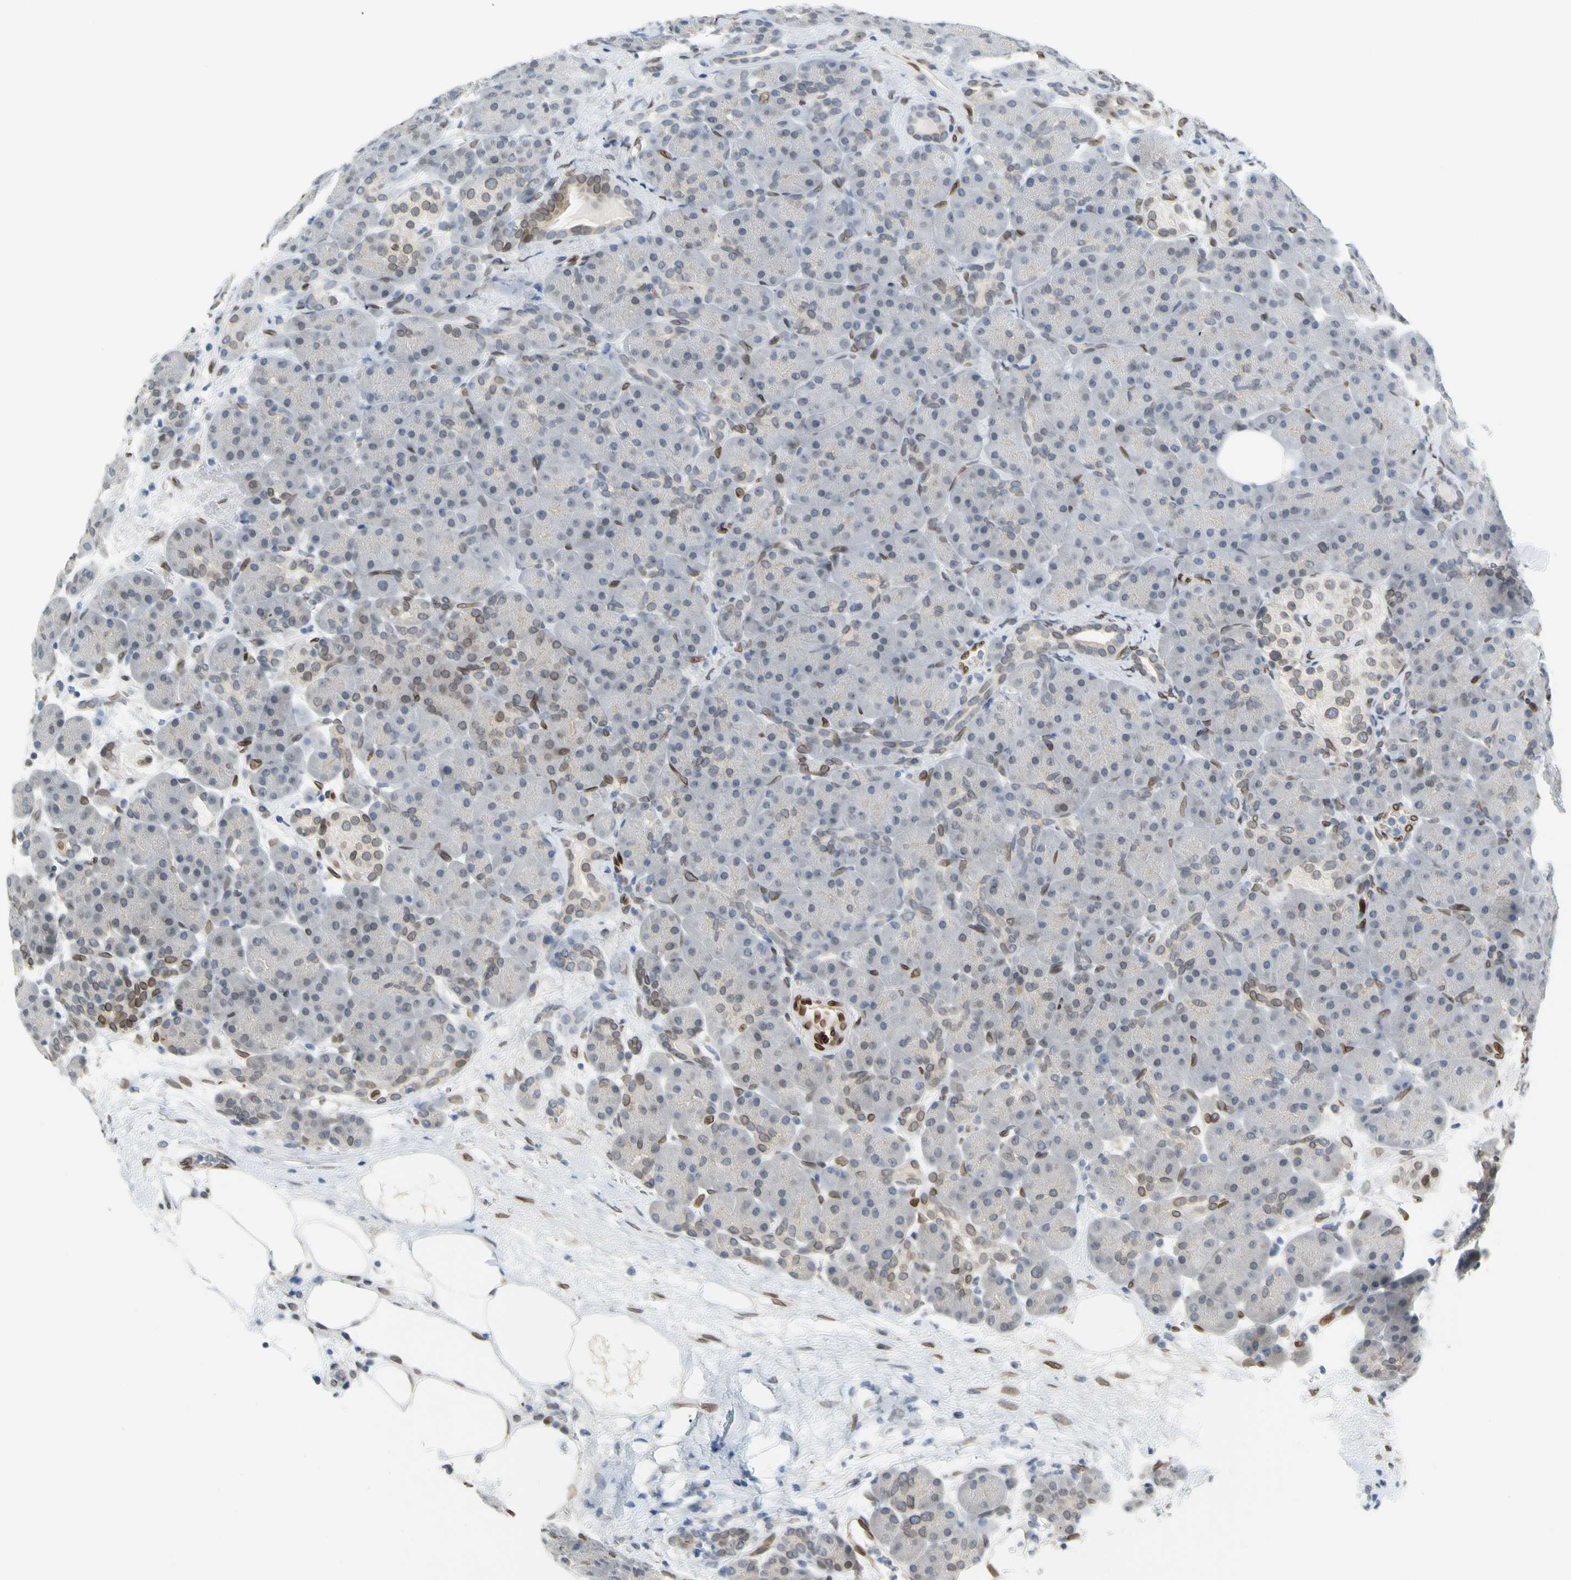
{"staining": {"intensity": "moderate", "quantity": "<25%", "location": "cytoplasmic/membranous,nuclear"}, "tissue": "pancreas", "cell_type": "Exocrine glandular cells", "image_type": "normal", "snomed": [{"axis": "morphology", "description": "Normal tissue, NOS"}, {"axis": "topography", "description": "Pancreas"}], "caption": "DAB immunohistochemical staining of unremarkable pancreas displays moderate cytoplasmic/membranous,nuclear protein positivity in about <25% of exocrine glandular cells.", "gene": "SUN1", "patient": {"sex": "male", "age": 66}}